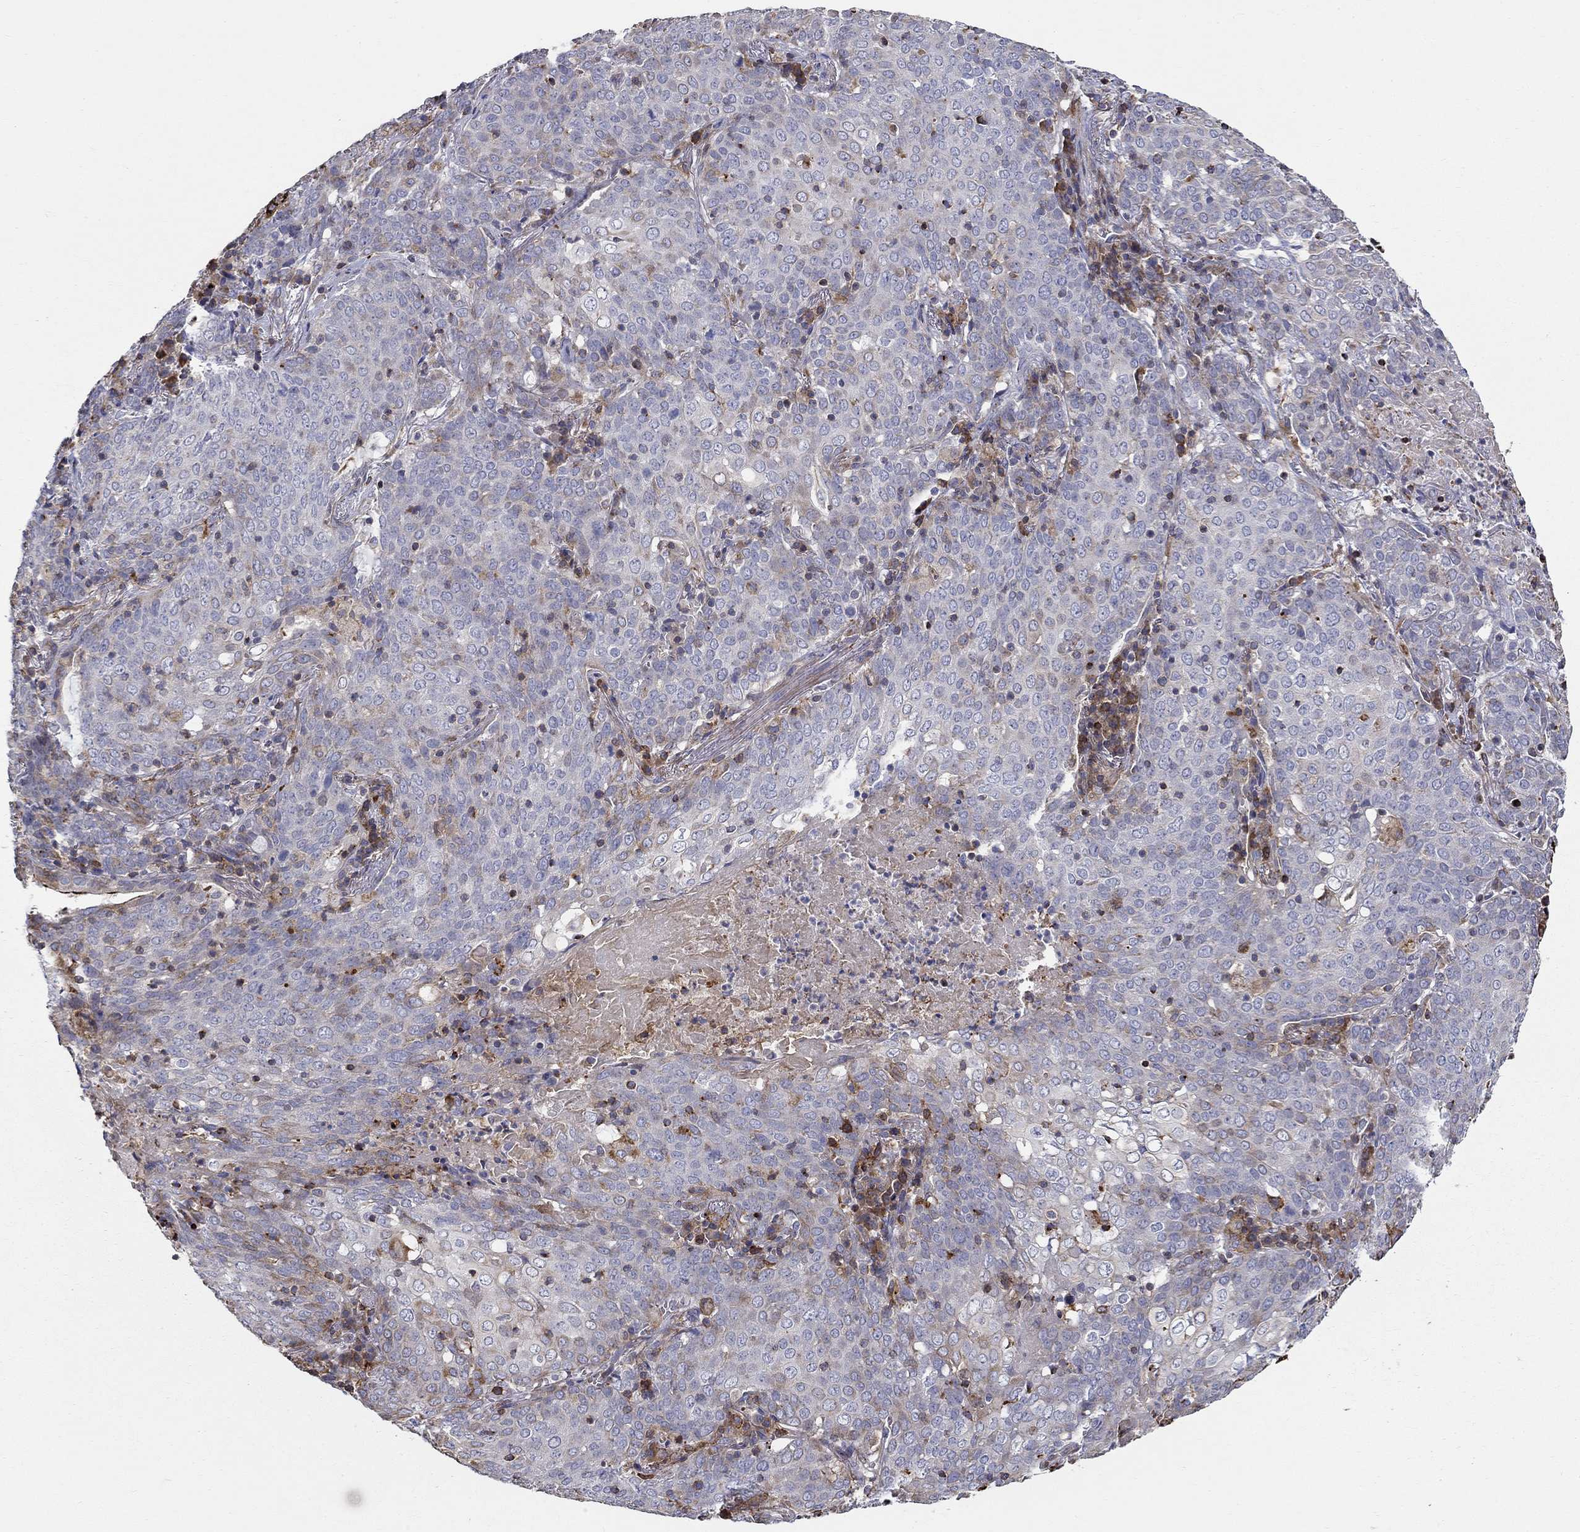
{"staining": {"intensity": "strong", "quantity": "<25%", "location": "cytoplasmic/membranous"}, "tissue": "lung cancer", "cell_type": "Tumor cells", "image_type": "cancer", "snomed": [{"axis": "morphology", "description": "Squamous cell carcinoma, NOS"}, {"axis": "topography", "description": "Lung"}], "caption": "Protein expression analysis of squamous cell carcinoma (lung) displays strong cytoplasmic/membranous positivity in approximately <25% of tumor cells.", "gene": "NPHP1", "patient": {"sex": "male", "age": 82}}